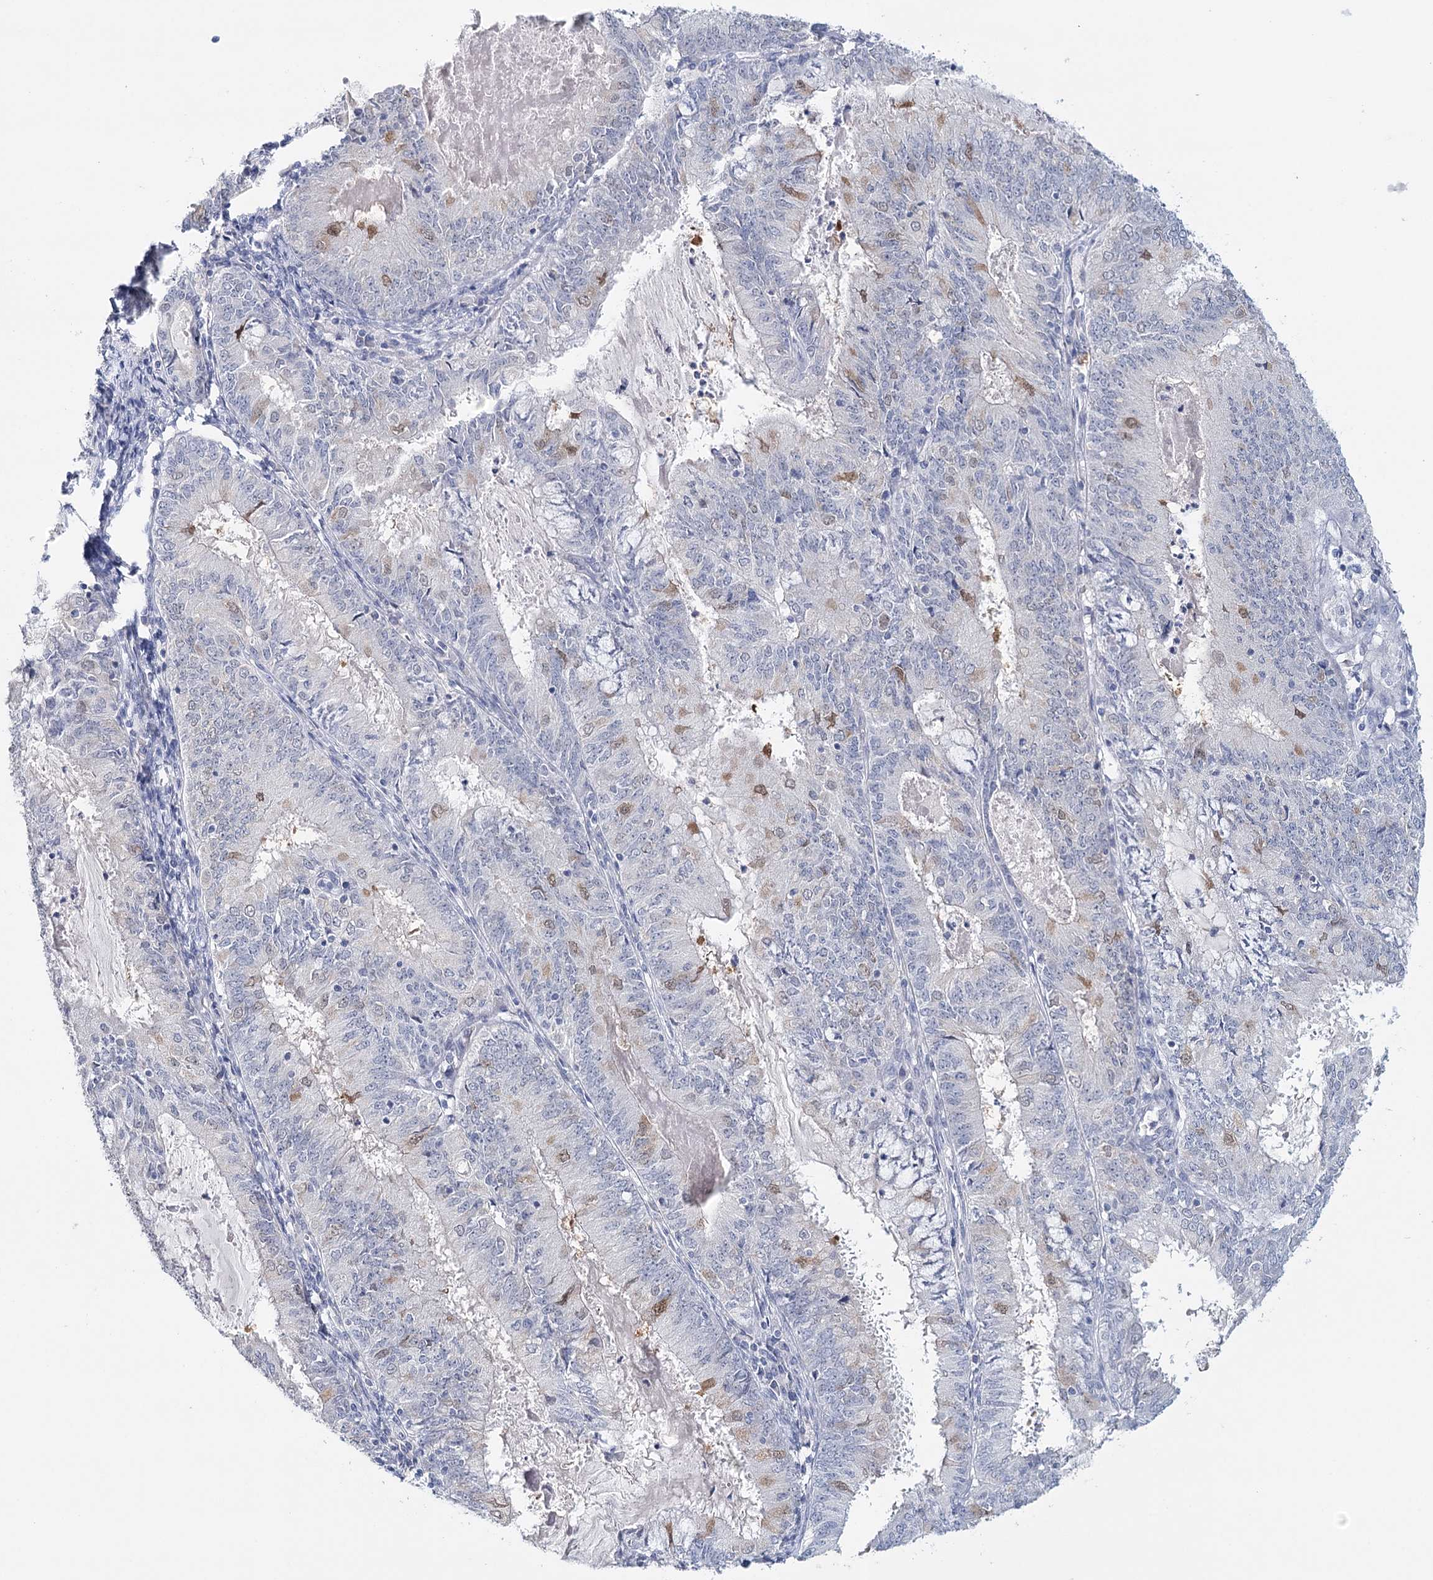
{"staining": {"intensity": "weak", "quantity": "<25%", "location": "nuclear"}, "tissue": "endometrial cancer", "cell_type": "Tumor cells", "image_type": "cancer", "snomed": [{"axis": "morphology", "description": "Adenocarcinoma, NOS"}, {"axis": "topography", "description": "Endometrium"}], "caption": "A high-resolution photomicrograph shows immunohistochemistry (IHC) staining of endometrial cancer, which exhibits no significant staining in tumor cells. Brightfield microscopy of immunohistochemistry stained with DAB (brown) and hematoxylin (blue), captured at high magnification.", "gene": "HSPA4L", "patient": {"sex": "female", "age": 57}}